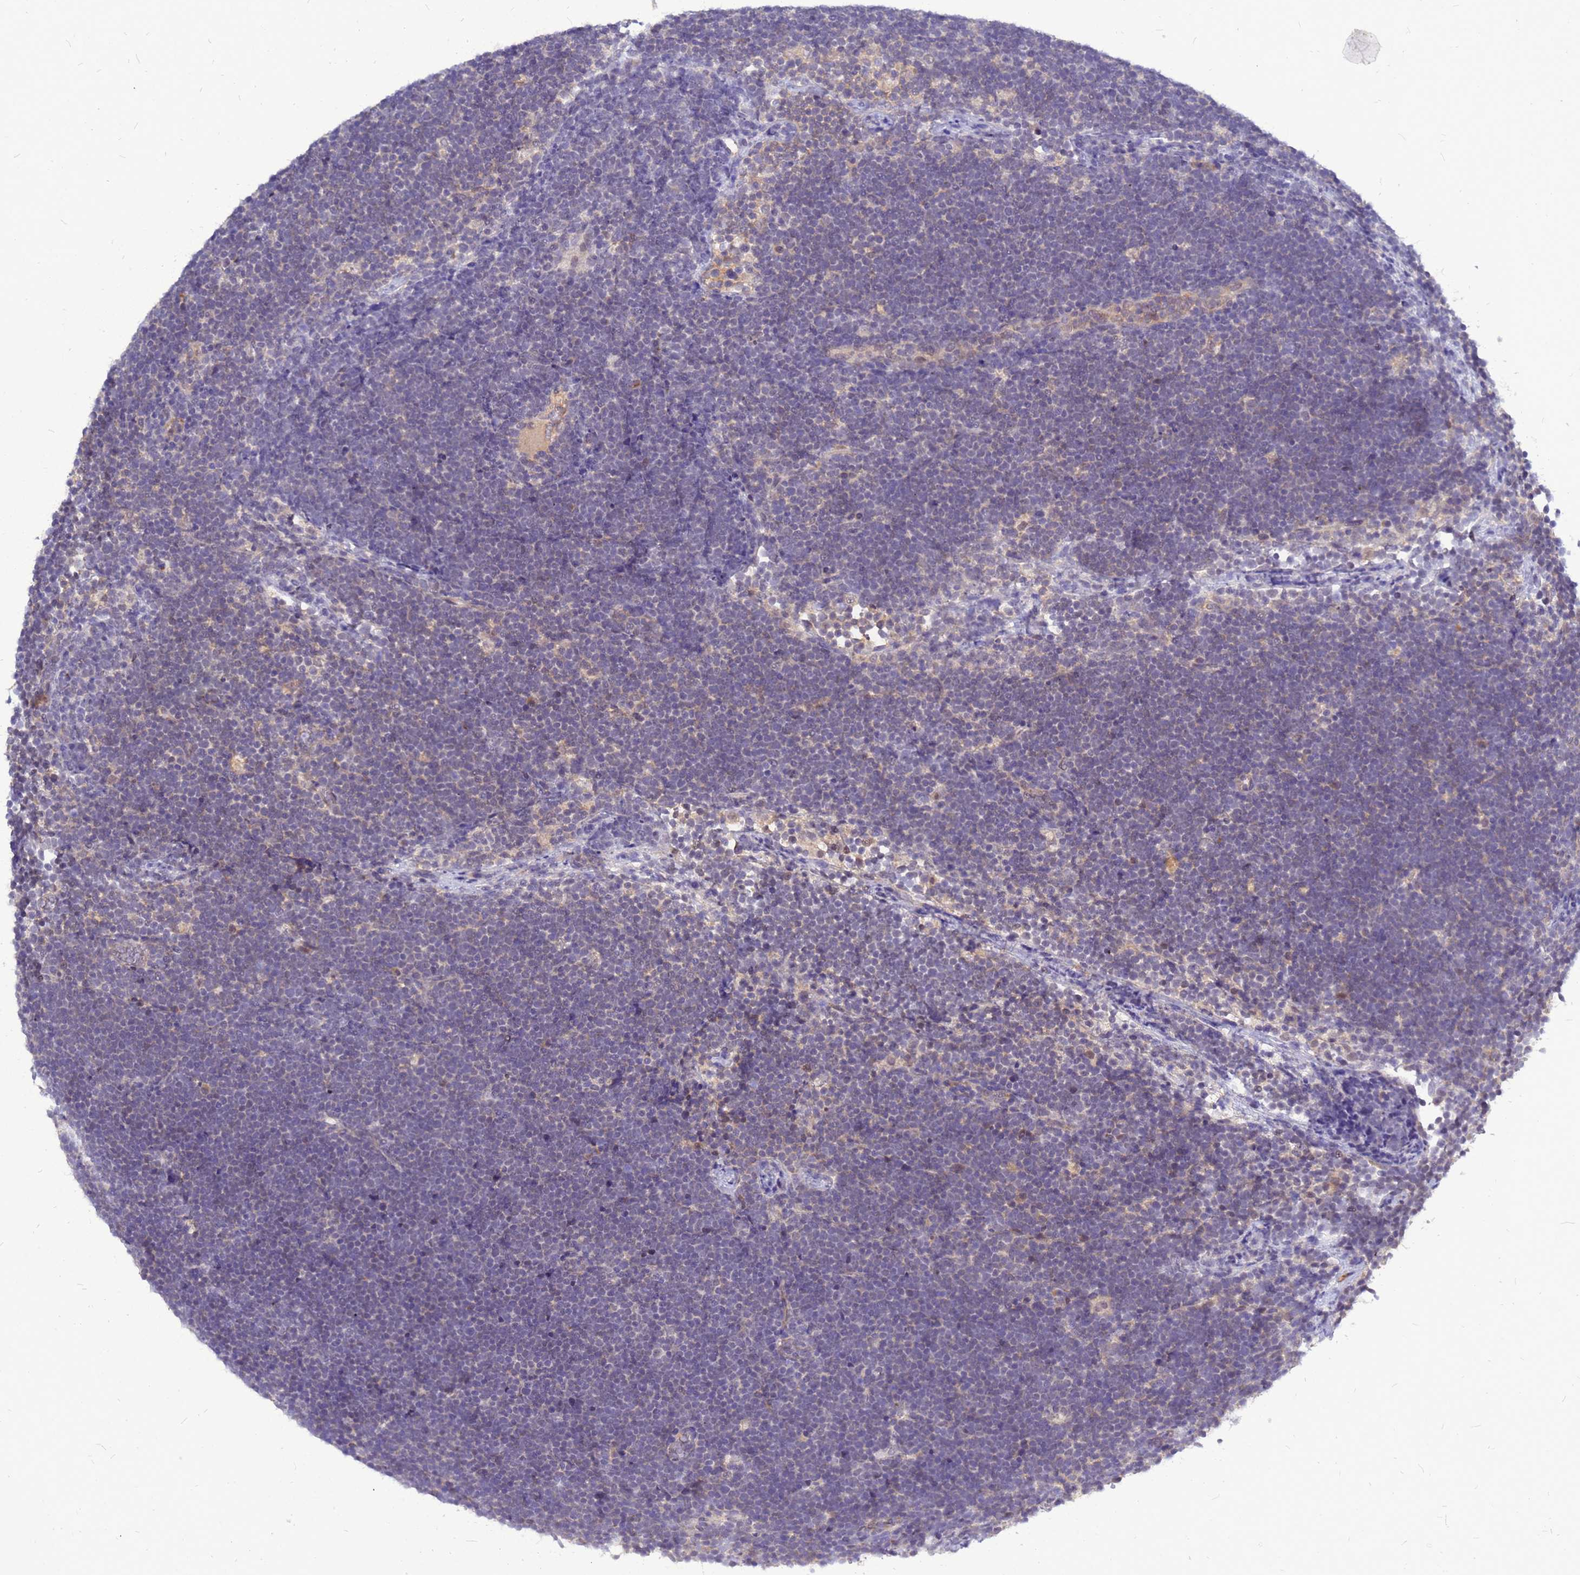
{"staining": {"intensity": "negative", "quantity": "none", "location": "none"}, "tissue": "lymphoma", "cell_type": "Tumor cells", "image_type": "cancer", "snomed": [{"axis": "morphology", "description": "Malignant lymphoma, non-Hodgkin's type, High grade"}, {"axis": "topography", "description": "Lymph node"}], "caption": "The photomicrograph exhibits no significant staining in tumor cells of malignant lymphoma, non-Hodgkin's type (high-grade). (DAB (3,3'-diaminobenzidine) immunohistochemistry (IHC) with hematoxylin counter stain).", "gene": "SRGAP3", "patient": {"sex": "male", "age": 13}}